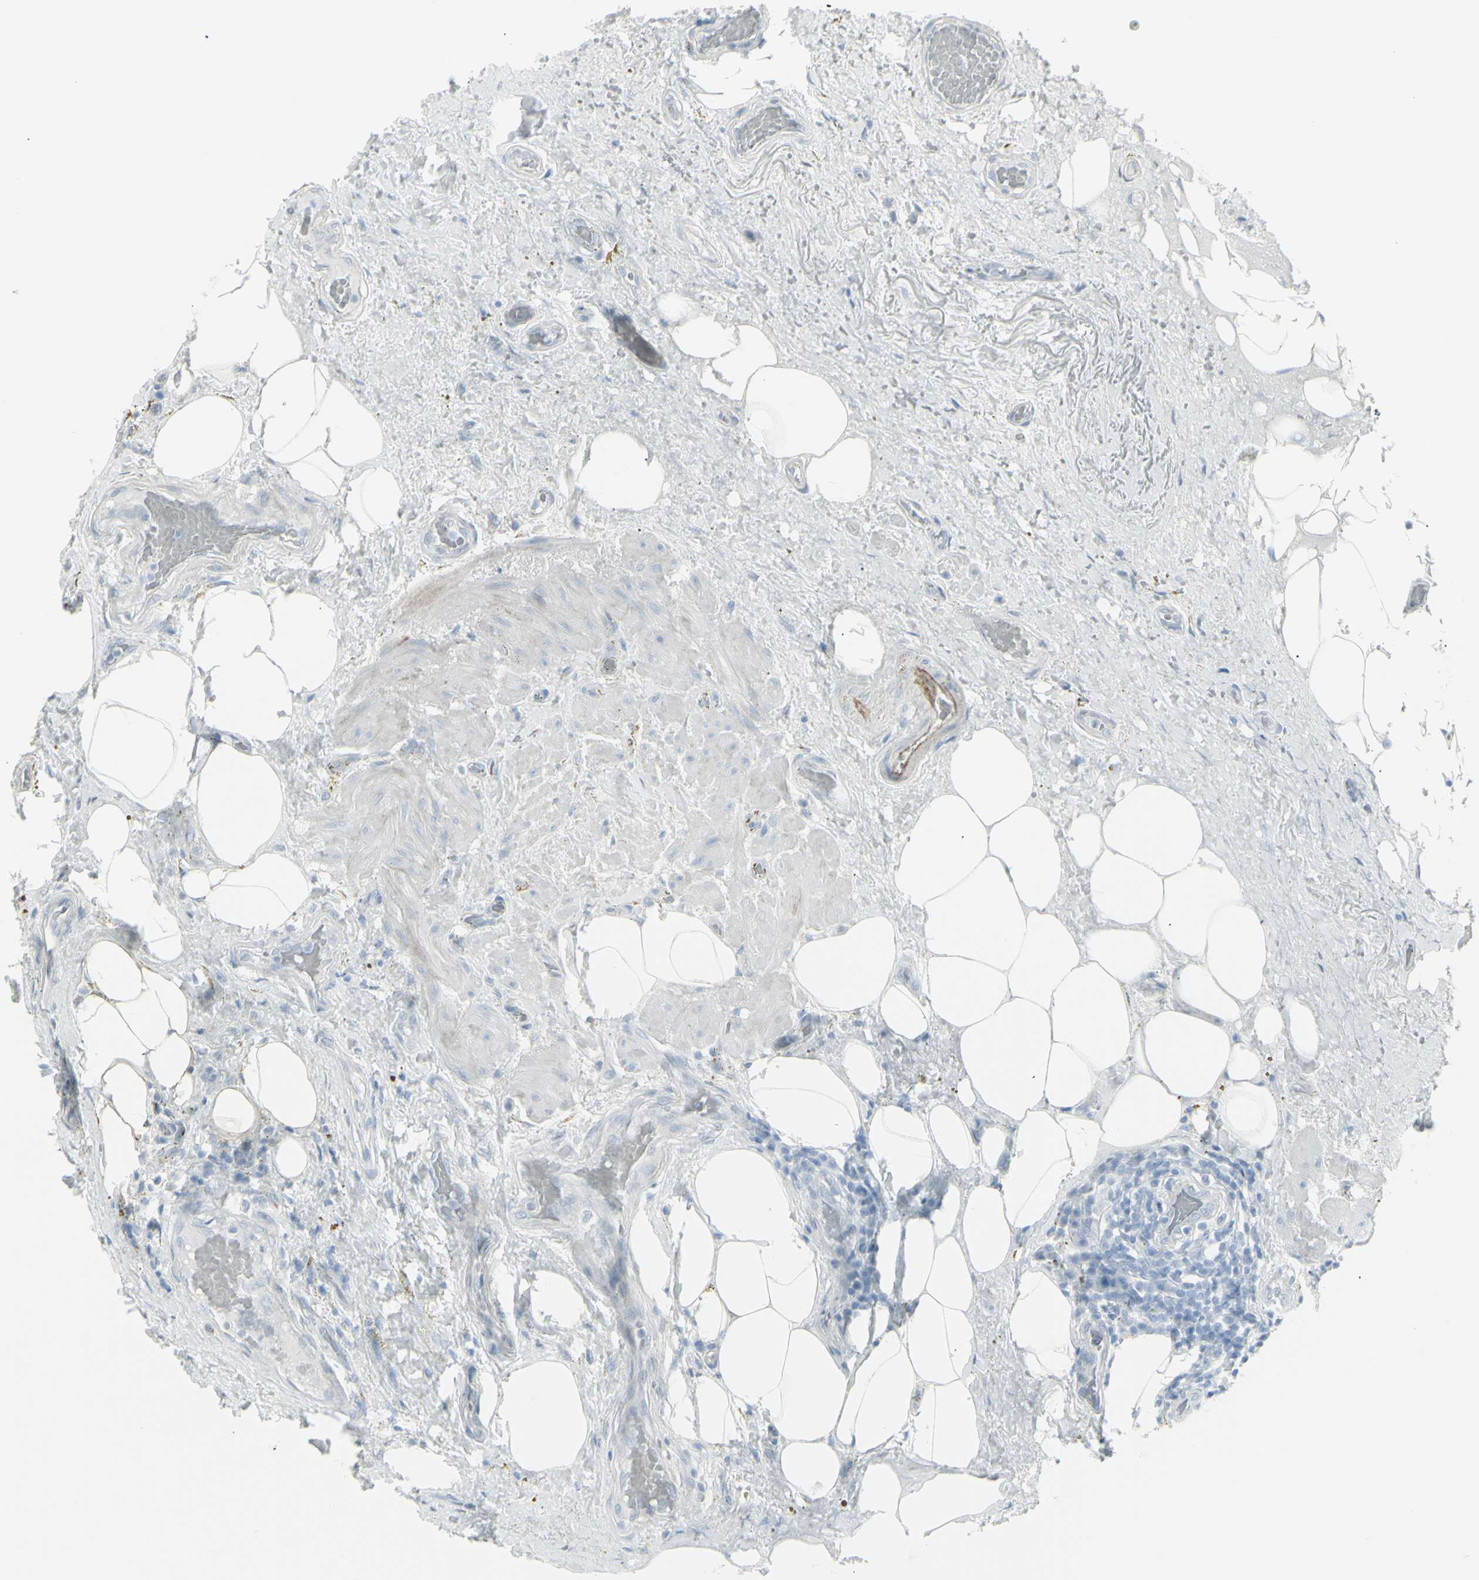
{"staining": {"intensity": "negative", "quantity": "none", "location": "none"}, "tissue": "thyroid cancer", "cell_type": "Tumor cells", "image_type": "cancer", "snomed": [{"axis": "morphology", "description": "Papillary adenocarcinoma, NOS"}, {"axis": "topography", "description": "Thyroid gland"}], "caption": "An IHC image of papillary adenocarcinoma (thyroid) is shown. There is no staining in tumor cells of papillary adenocarcinoma (thyroid).", "gene": "YBX2", "patient": {"sex": "male", "age": 77}}